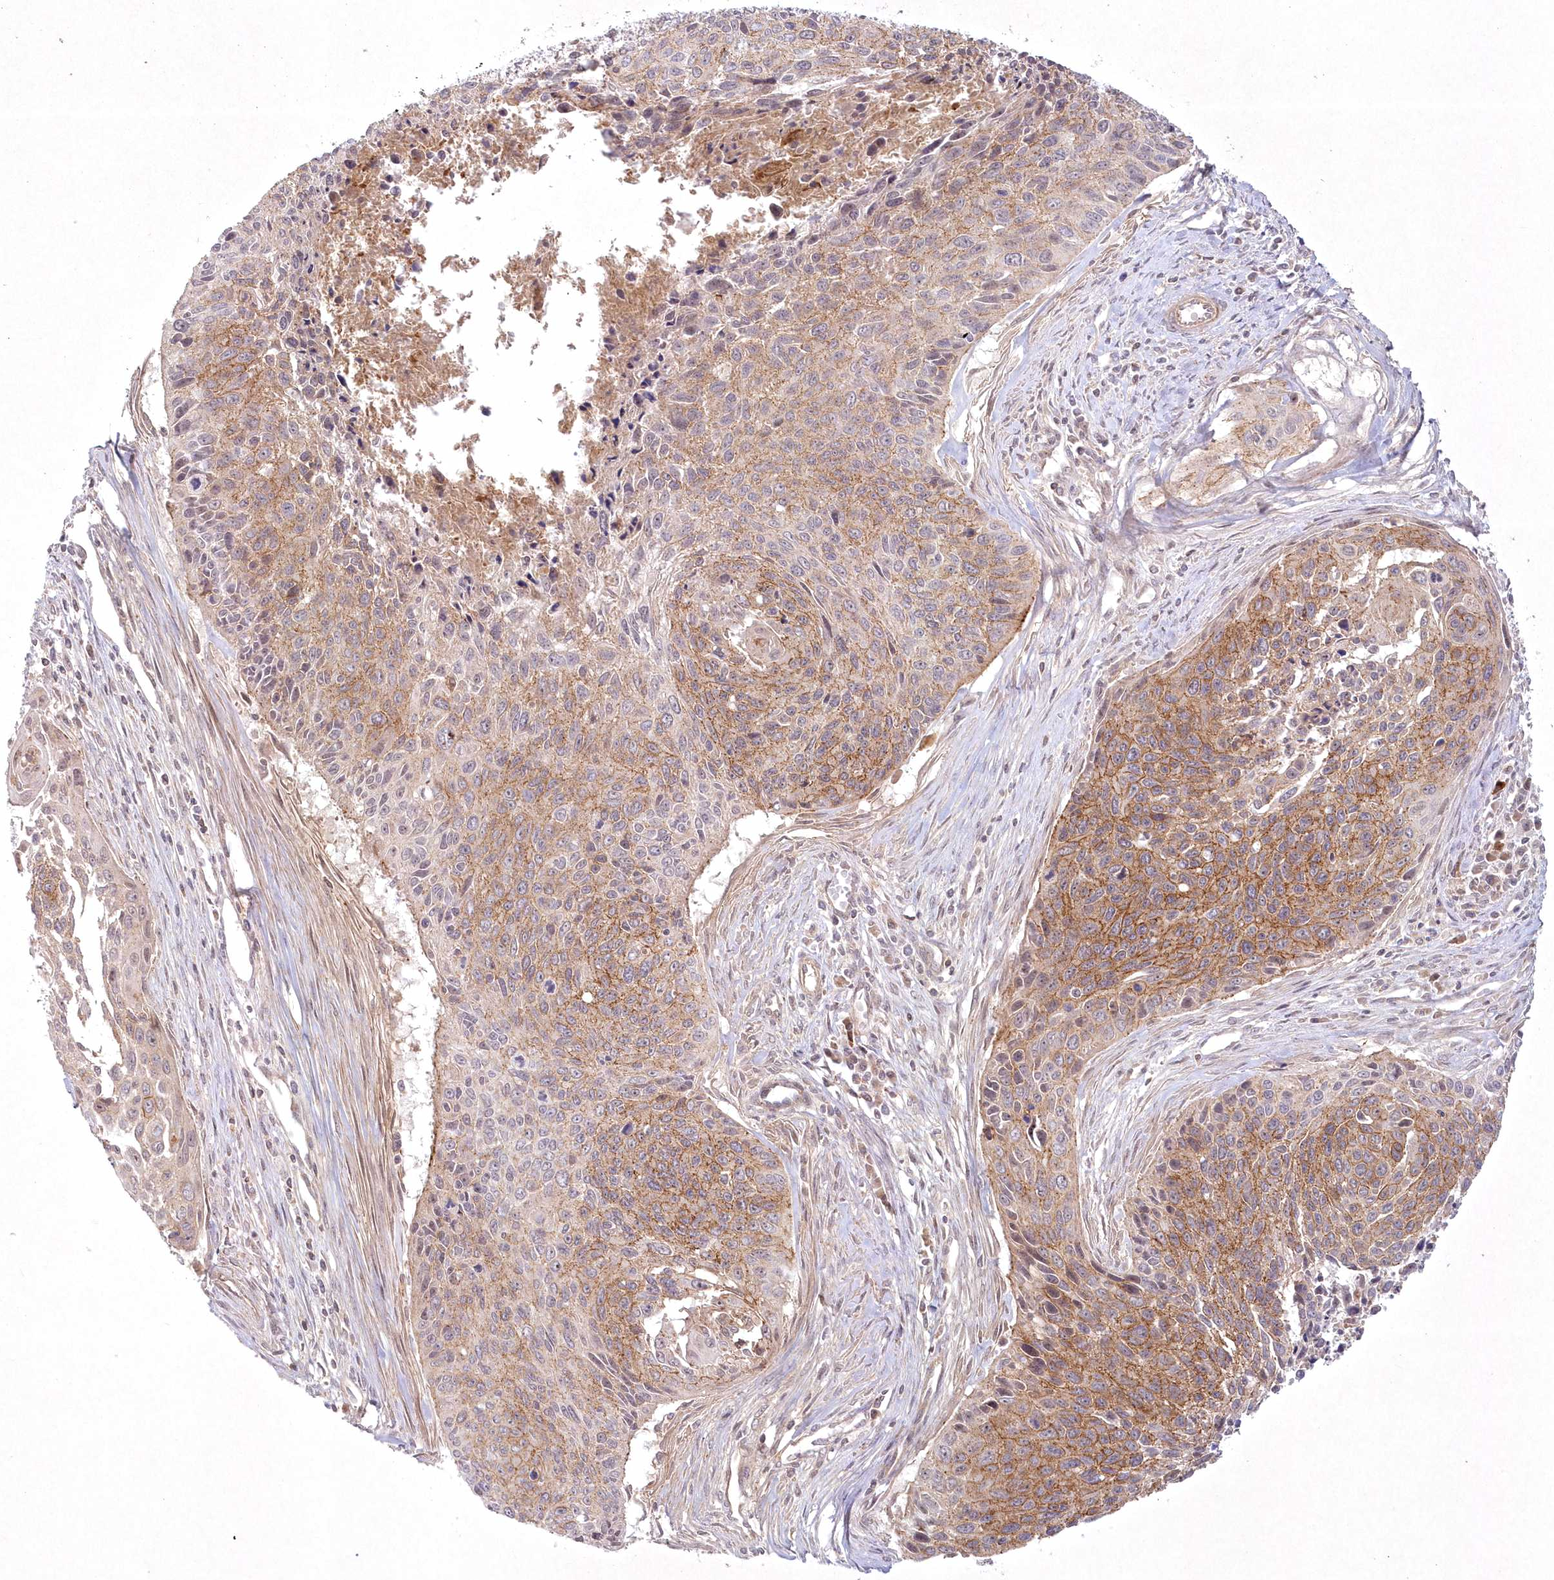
{"staining": {"intensity": "moderate", "quantity": ">75%", "location": "cytoplasmic/membranous"}, "tissue": "cervical cancer", "cell_type": "Tumor cells", "image_type": "cancer", "snomed": [{"axis": "morphology", "description": "Squamous cell carcinoma, NOS"}, {"axis": "topography", "description": "Cervix"}], "caption": "An image of human squamous cell carcinoma (cervical) stained for a protein shows moderate cytoplasmic/membranous brown staining in tumor cells.", "gene": "TOGARAM2", "patient": {"sex": "female", "age": 55}}